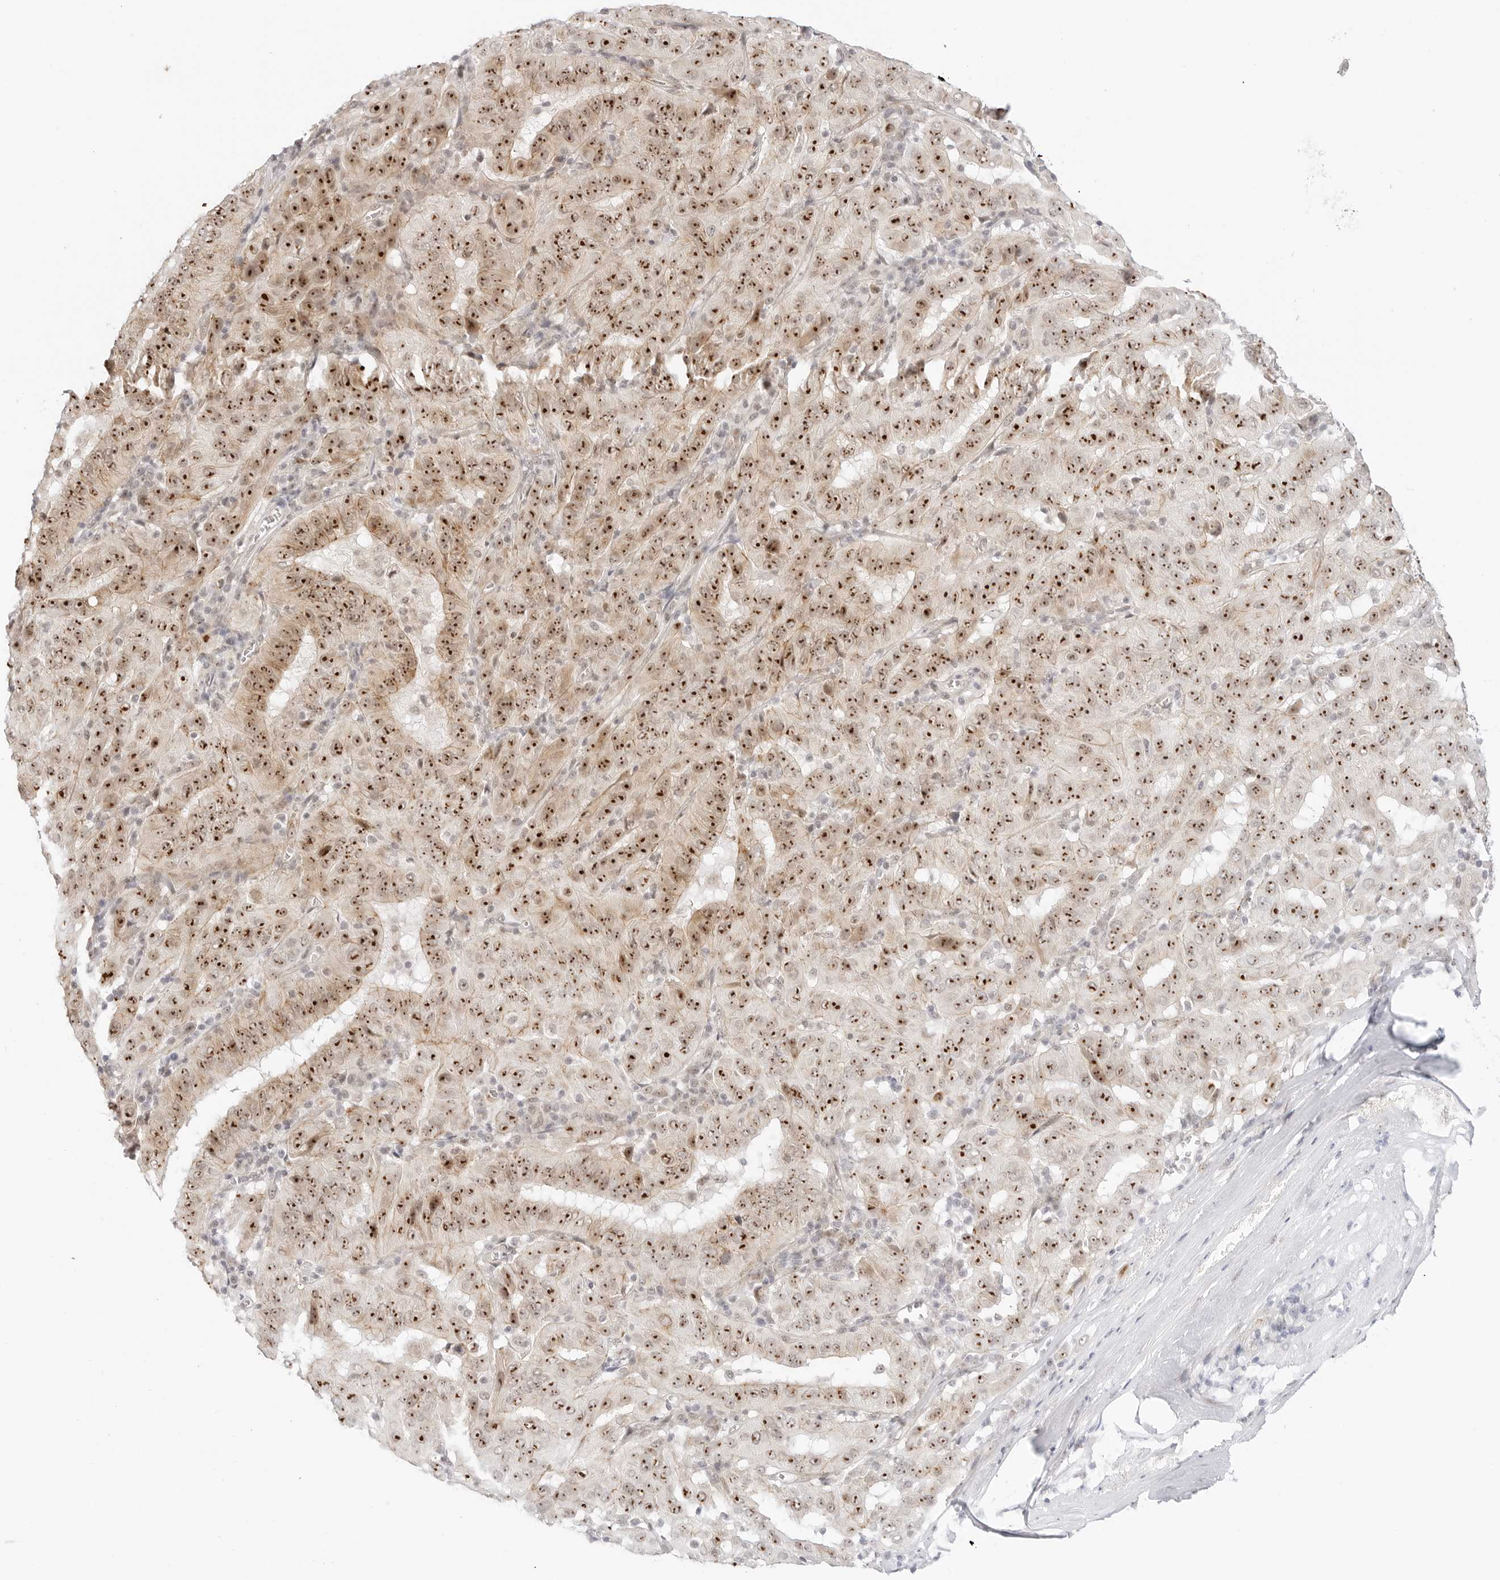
{"staining": {"intensity": "strong", "quantity": ">75%", "location": "nuclear"}, "tissue": "pancreatic cancer", "cell_type": "Tumor cells", "image_type": "cancer", "snomed": [{"axis": "morphology", "description": "Adenocarcinoma, NOS"}, {"axis": "topography", "description": "Pancreas"}], "caption": "Human pancreatic adenocarcinoma stained with a brown dye shows strong nuclear positive expression in about >75% of tumor cells.", "gene": "HIPK3", "patient": {"sex": "male", "age": 63}}